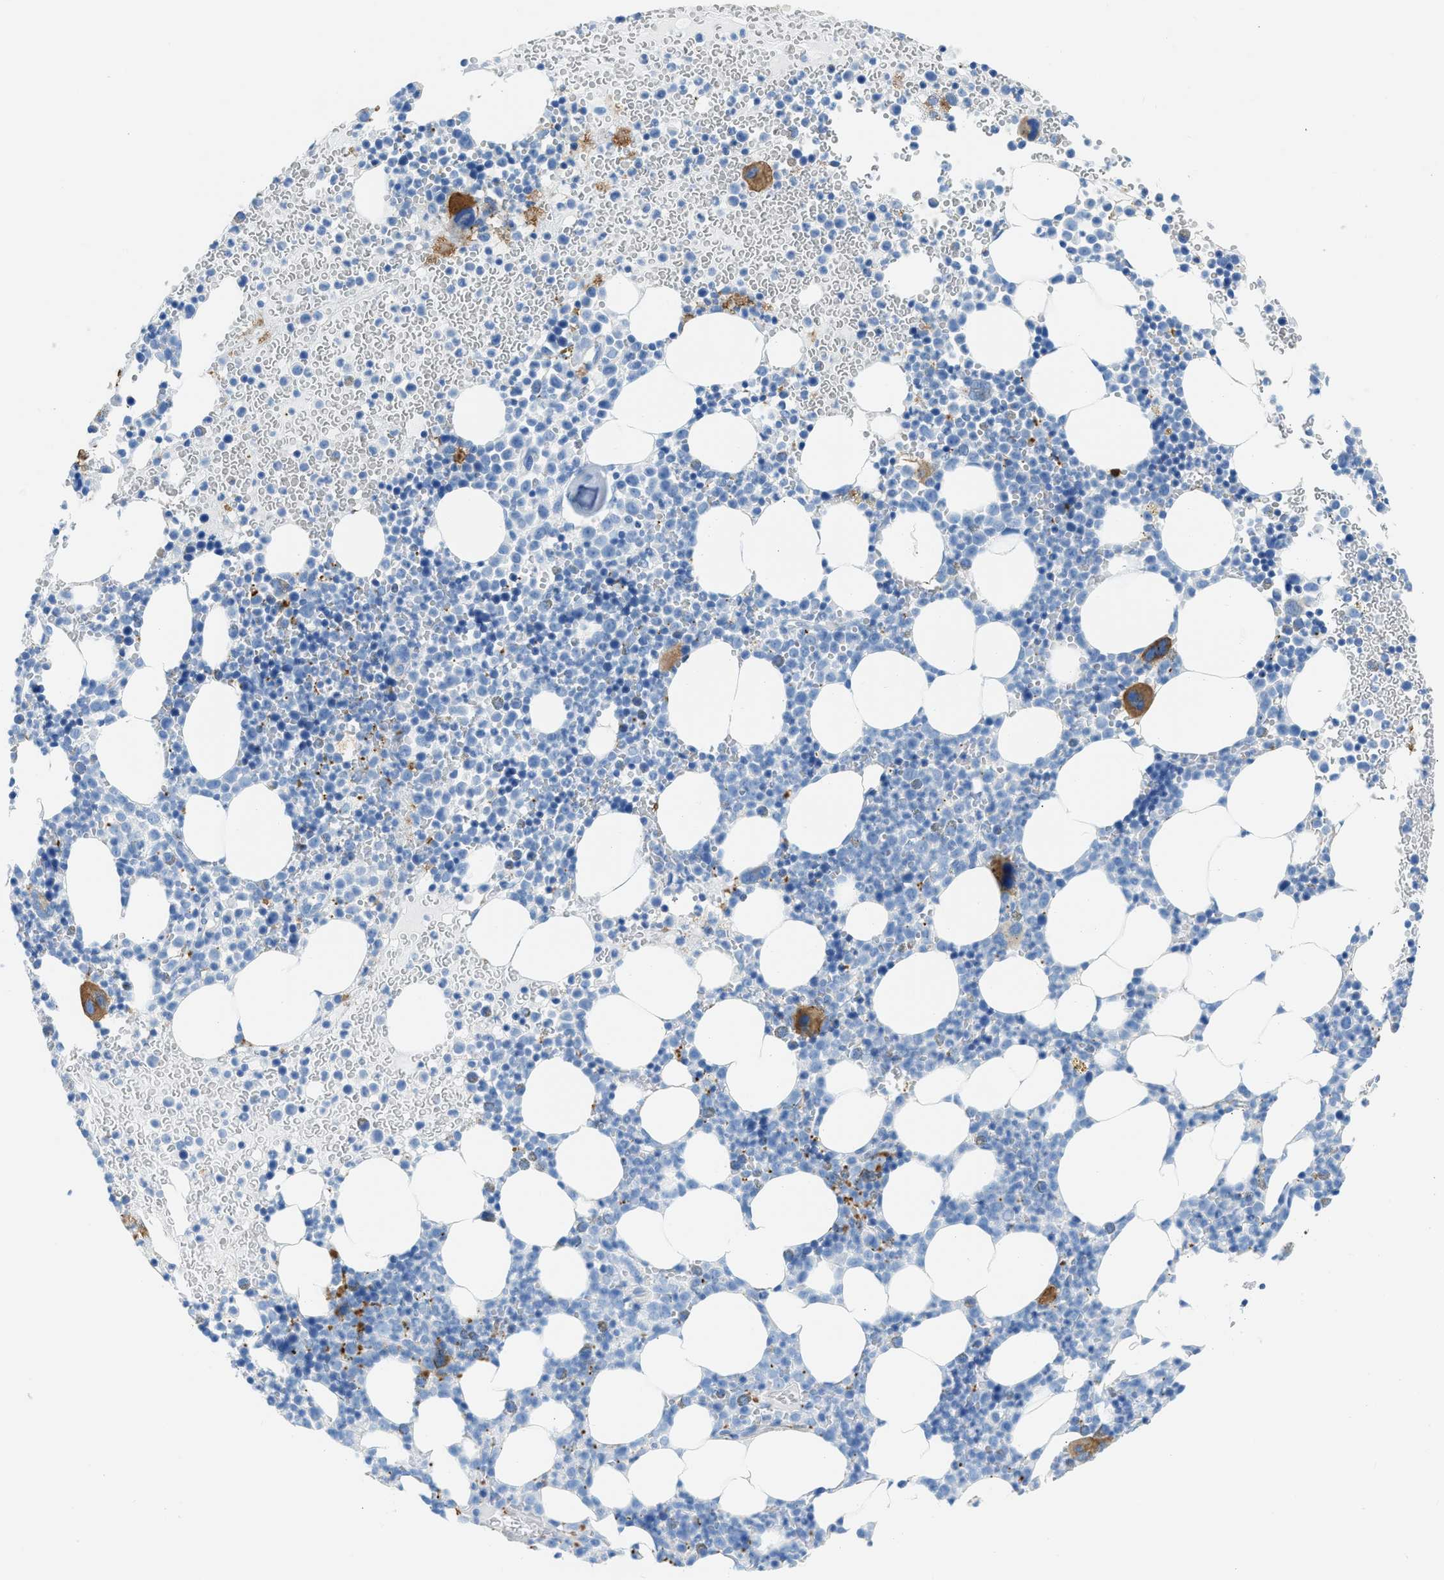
{"staining": {"intensity": "moderate", "quantity": "<25%", "location": "cytoplasmic/membranous"}, "tissue": "bone marrow", "cell_type": "Hematopoietic cells", "image_type": "normal", "snomed": [{"axis": "morphology", "description": "Normal tissue, NOS"}, {"axis": "morphology", "description": "Inflammation, NOS"}, {"axis": "topography", "description": "Bone marrow"}], "caption": "Unremarkable bone marrow reveals moderate cytoplasmic/membranous positivity in approximately <25% of hematopoietic cells, visualized by immunohistochemistry.", "gene": "FAIM2", "patient": {"sex": "female", "age": 67}}